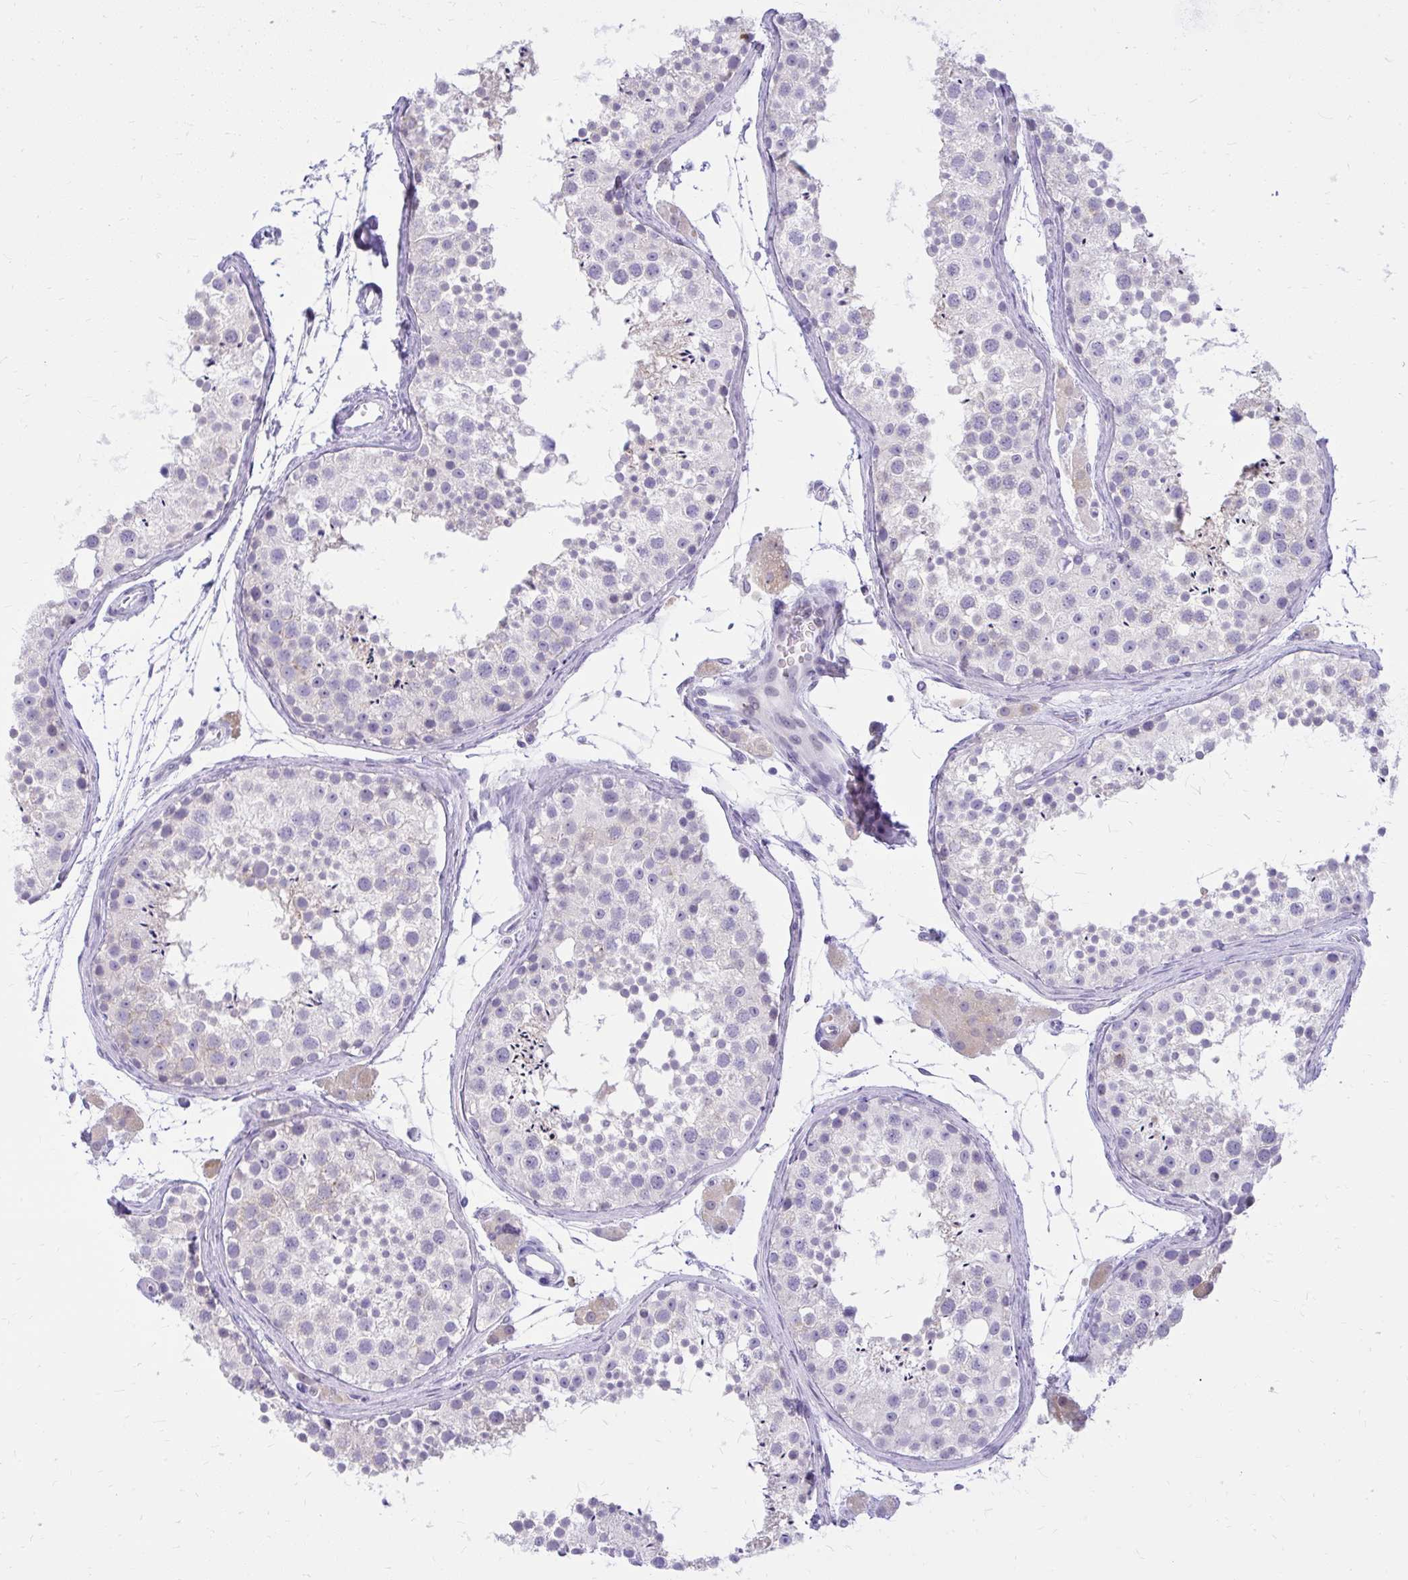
{"staining": {"intensity": "negative", "quantity": "none", "location": "none"}, "tissue": "testis", "cell_type": "Cells in seminiferous ducts", "image_type": "normal", "snomed": [{"axis": "morphology", "description": "Normal tissue, NOS"}, {"axis": "topography", "description": "Testis"}], "caption": "This is a micrograph of IHC staining of unremarkable testis, which shows no staining in cells in seminiferous ducts.", "gene": "PRAP1", "patient": {"sex": "male", "age": 41}}